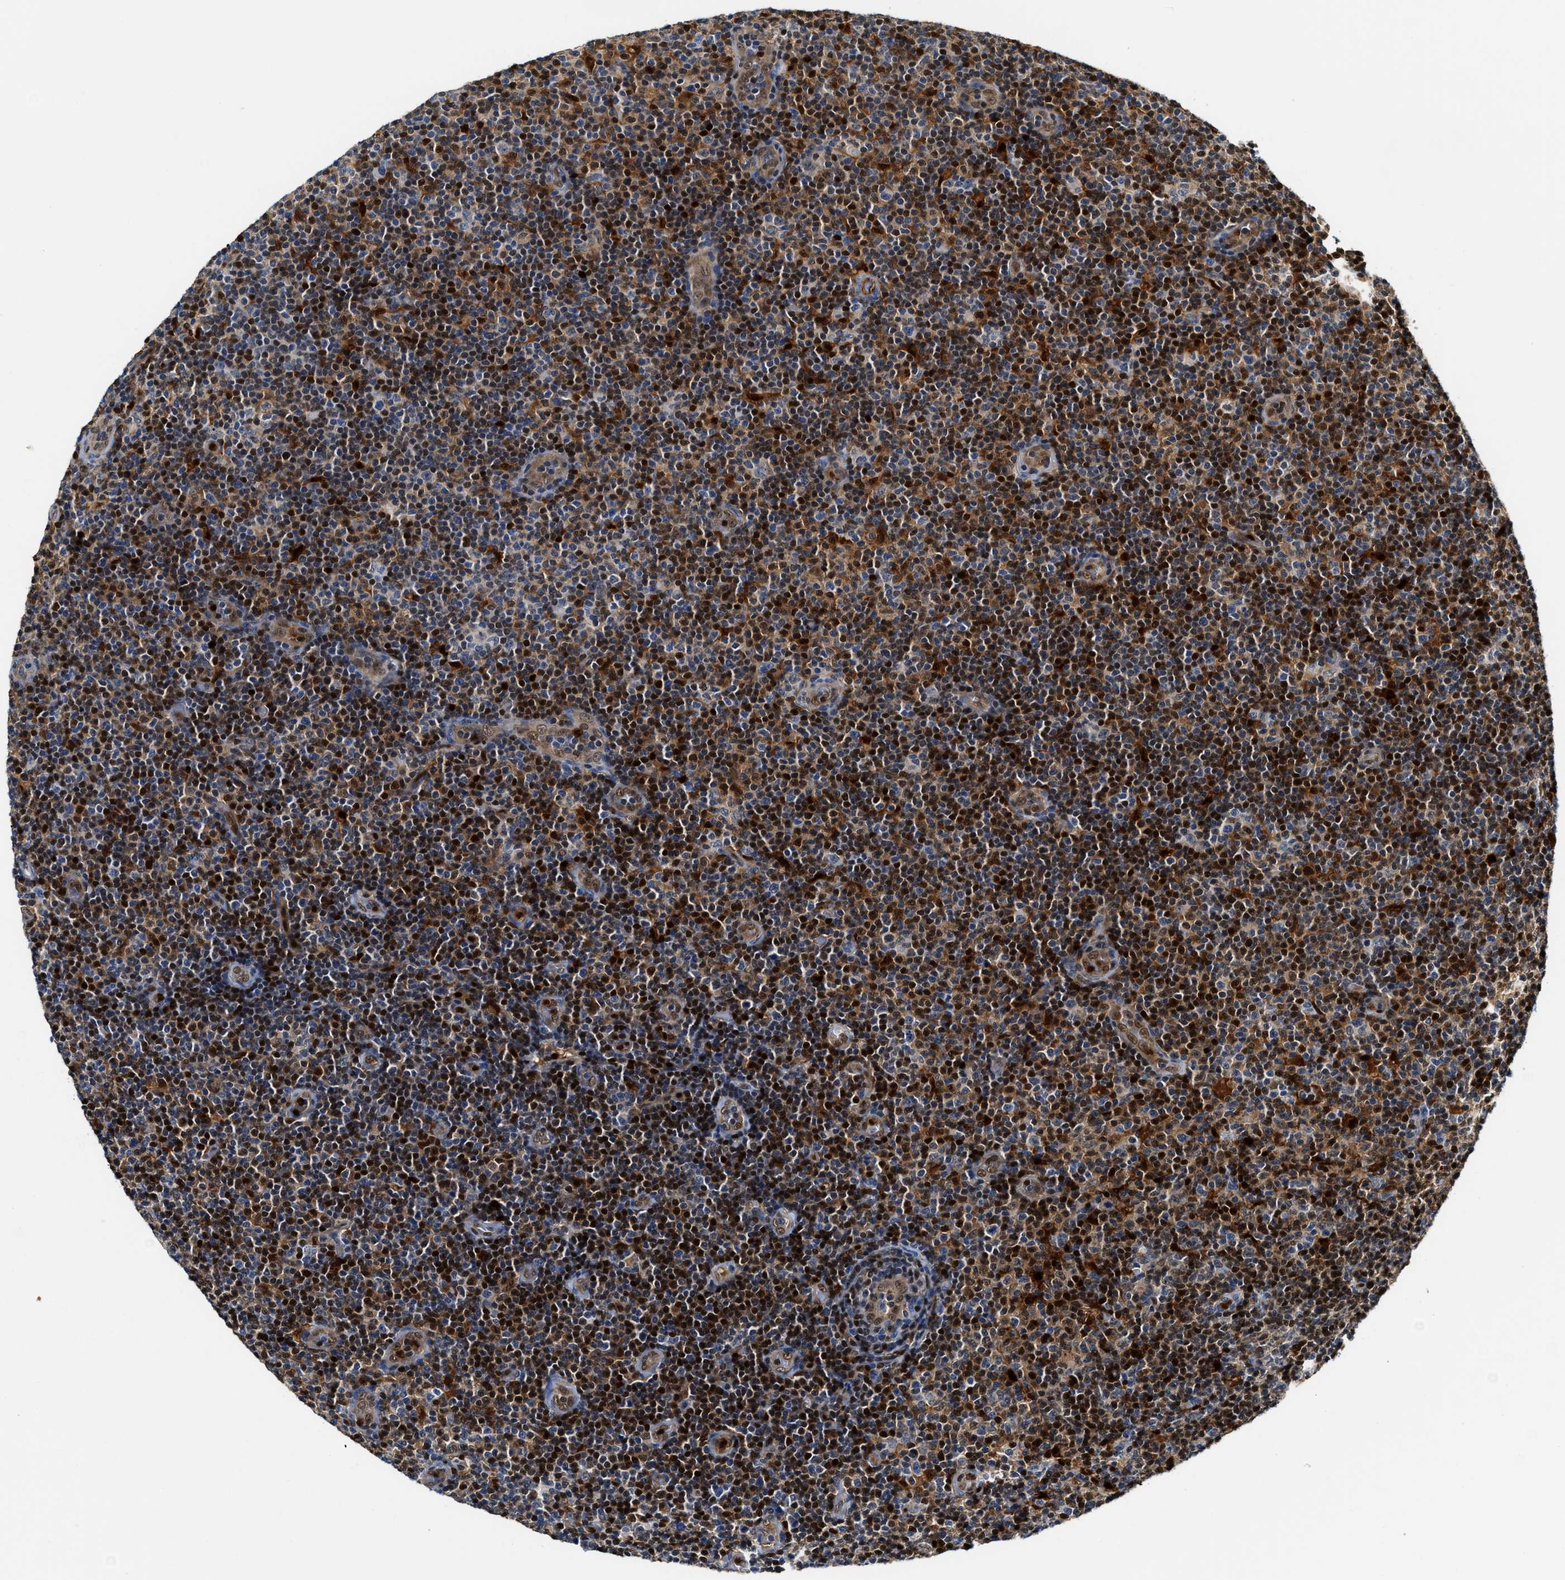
{"staining": {"intensity": "moderate", "quantity": "25%-75%", "location": "nuclear"}, "tissue": "lymphoma", "cell_type": "Tumor cells", "image_type": "cancer", "snomed": [{"axis": "morphology", "description": "Malignant lymphoma, non-Hodgkin's type, Low grade"}, {"axis": "topography", "description": "Lymph node"}], "caption": "Moderate nuclear staining is identified in about 25%-75% of tumor cells in low-grade malignant lymphoma, non-Hodgkin's type.", "gene": "LTA4H", "patient": {"sex": "male", "age": 83}}